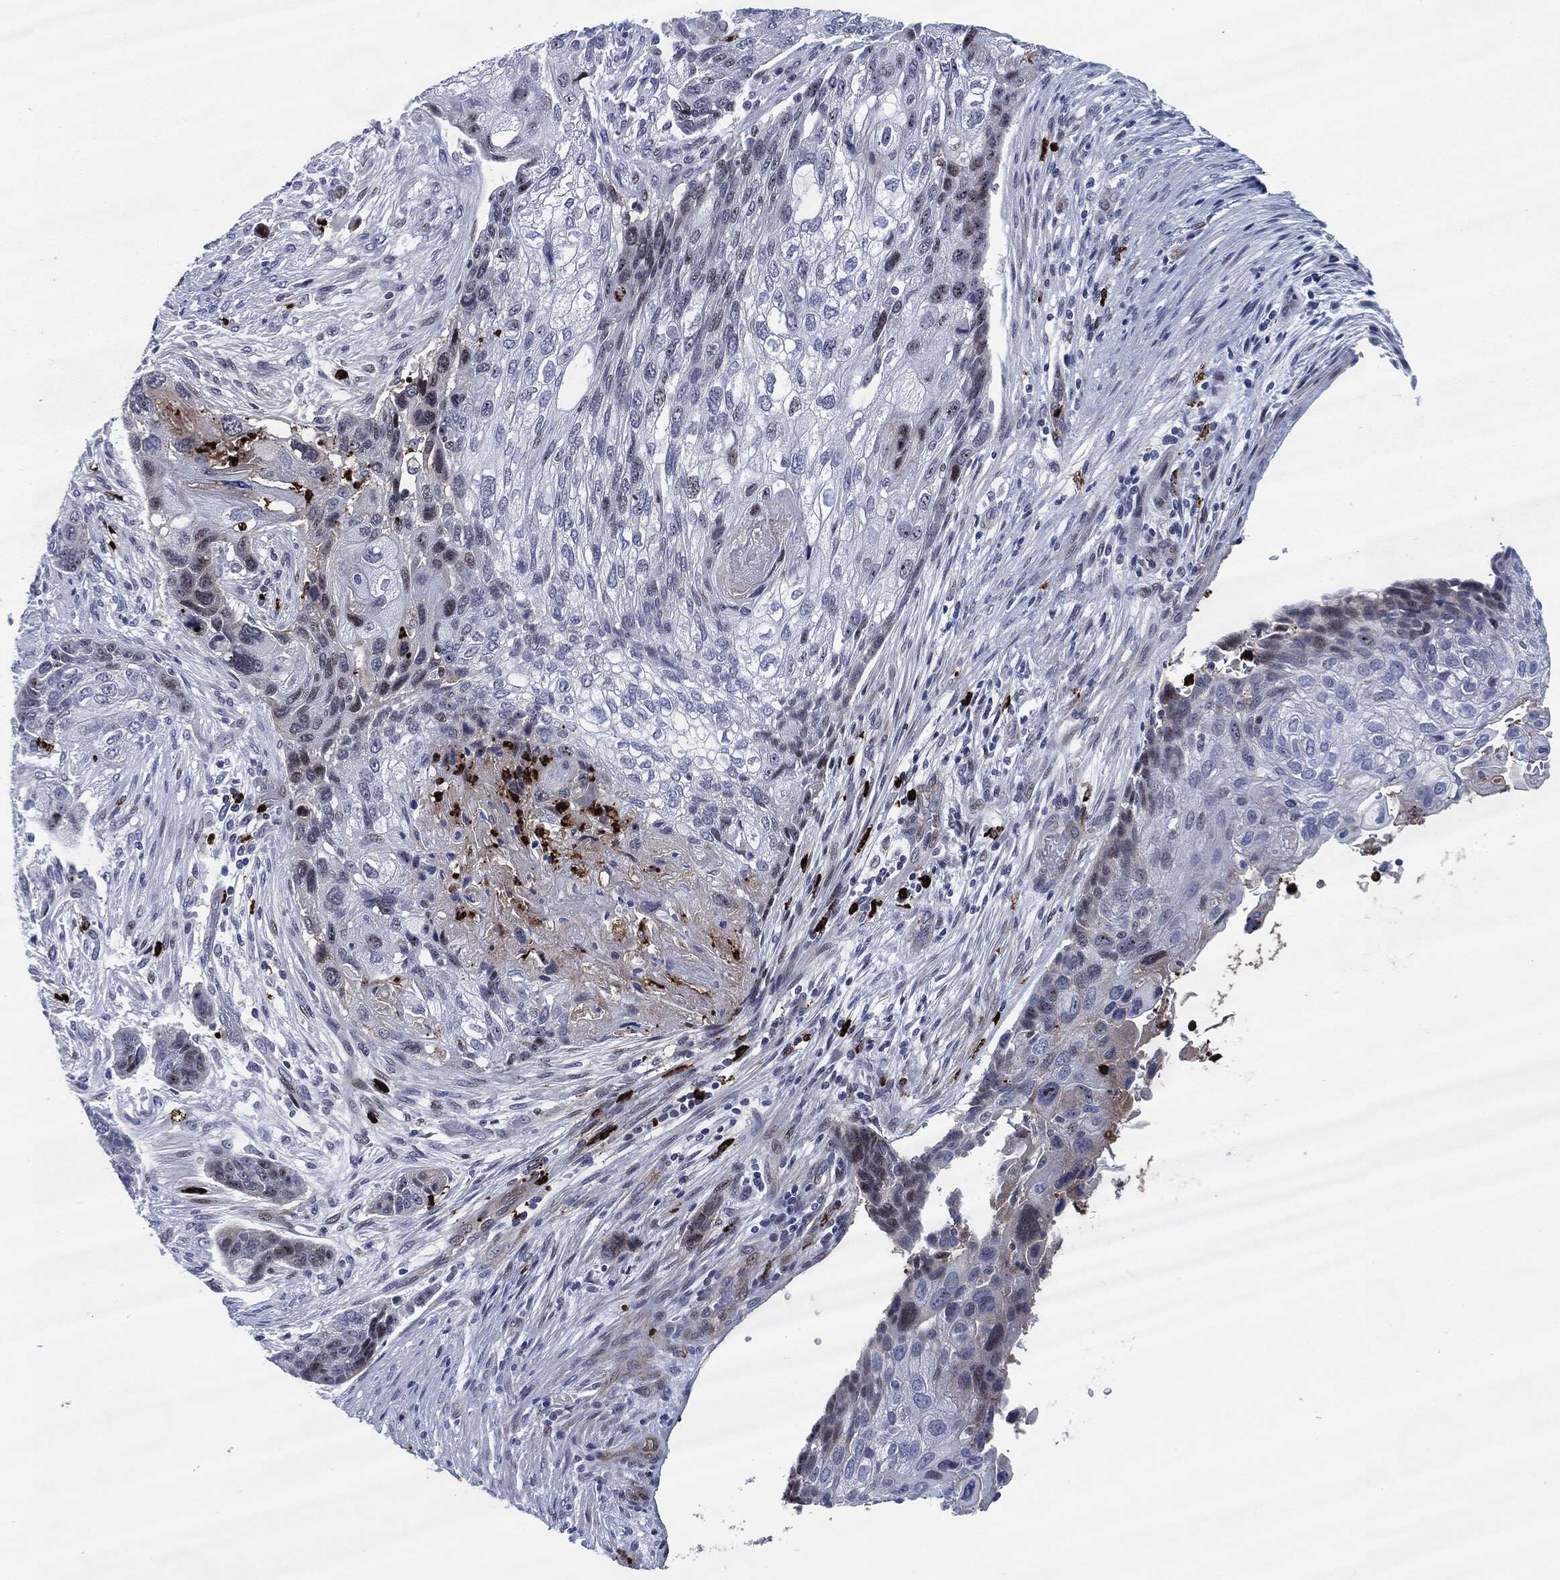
{"staining": {"intensity": "weak", "quantity": "<25%", "location": "nuclear"}, "tissue": "lung cancer", "cell_type": "Tumor cells", "image_type": "cancer", "snomed": [{"axis": "morphology", "description": "Normal tissue, NOS"}, {"axis": "morphology", "description": "Squamous cell carcinoma, NOS"}, {"axis": "topography", "description": "Bronchus"}, {"axis": "topography", "description": "Lung"}], "caption": "Tumor cells show no significant protein staining in squamous cell carcinoma (lung).", "gene": "MPO", "patient": {"sex": "male", "age": 69}}